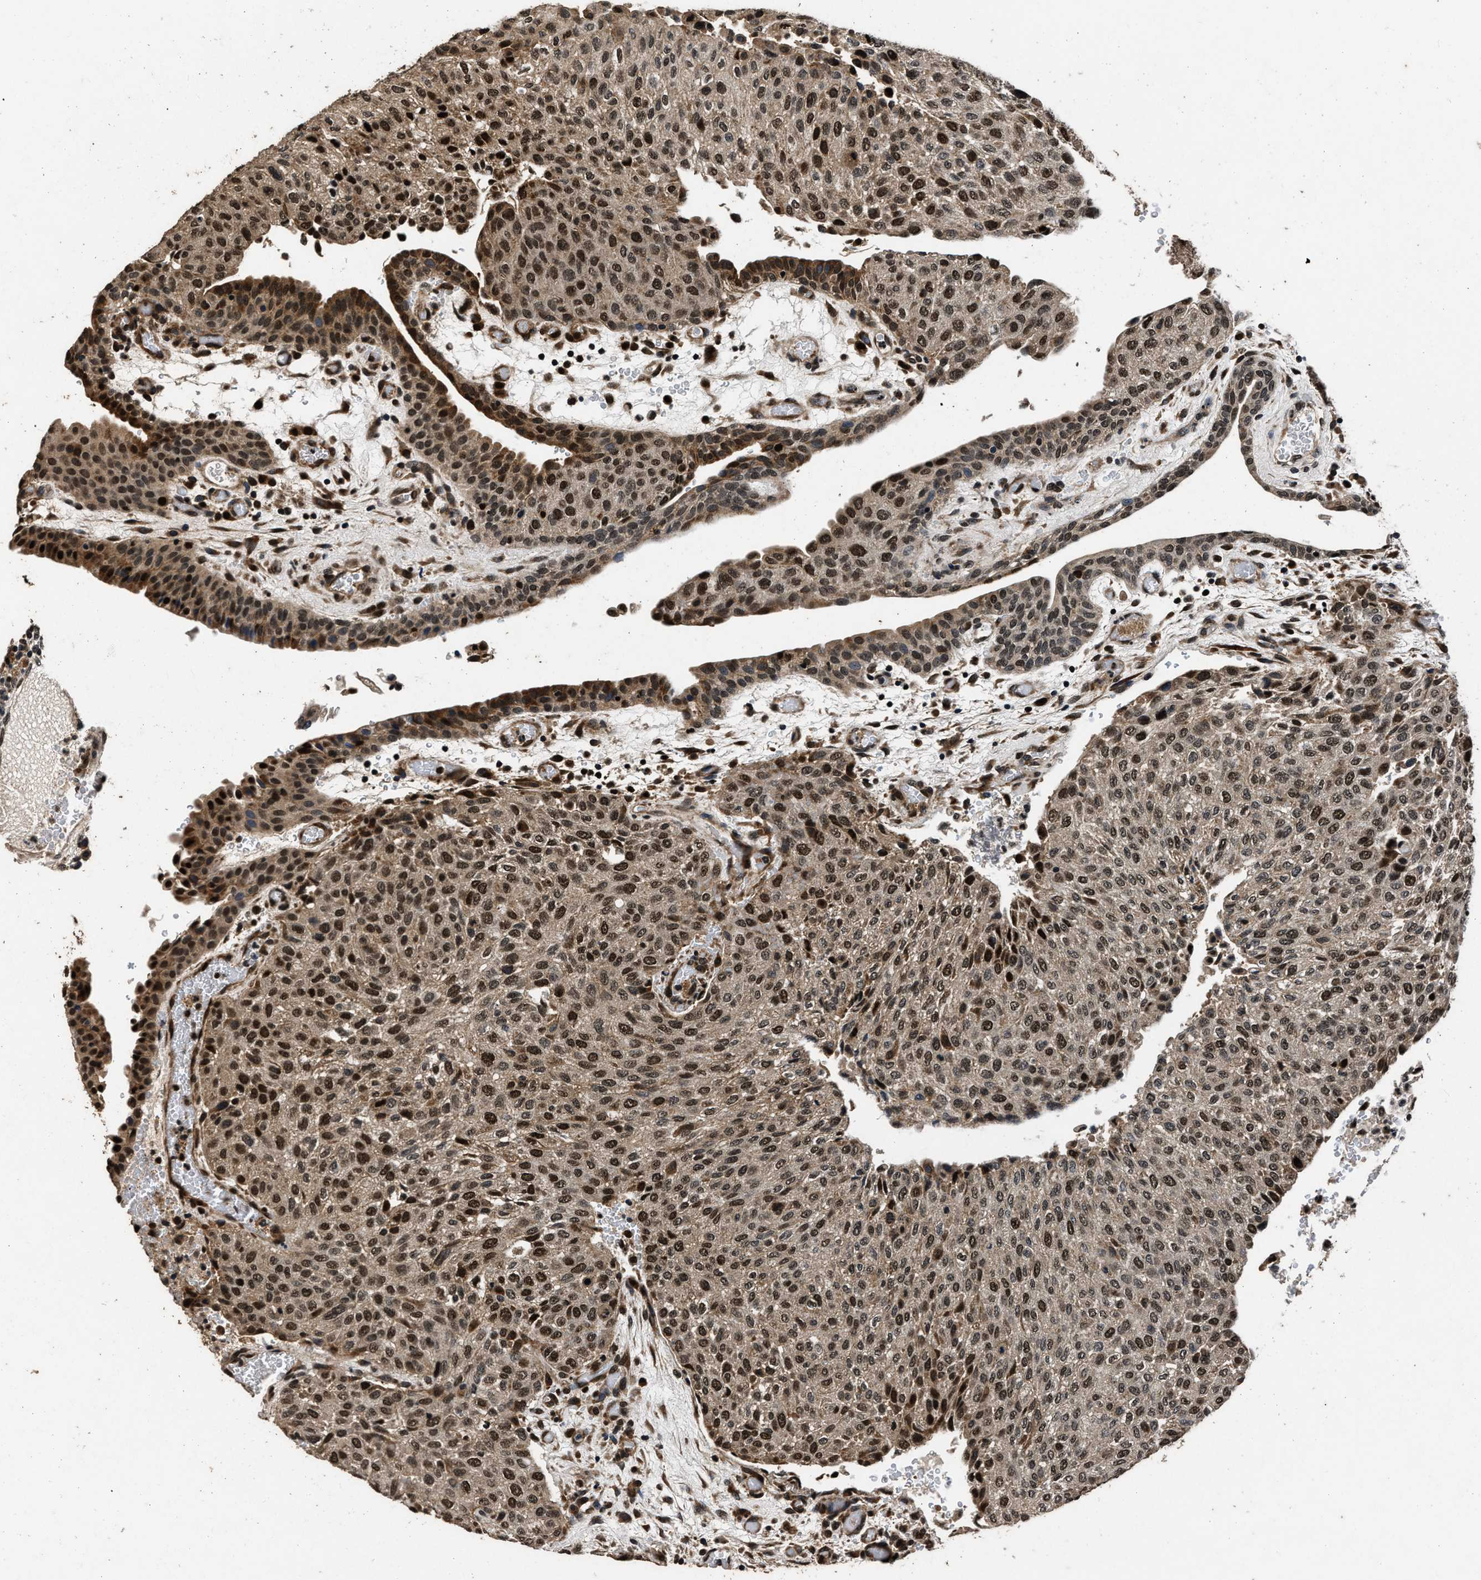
{"staining": {"intensity": "strong", "quantity": "25%-75%", "location": "nuclear"}, "tissue": "urothelial cancer", "cell_type": "Tumor cells", "image_type": "cancer", "snomed": [{"axis": "morphology", "description": "Urothelial carcinoma, Low grade"}, {"axis": "morphology", "description": "Urothelial carcinoma, High grade"}, {"axis": "topography", "description": "Urinary bladder"}], "caption": "IHC photomicrograph of neoplastic tissue: human high-grade urothelial carcinoma stained using IHC displays high levels of strong protein expression localized specifically in the nuclear of tumor cells, appearing as a nuclear brown color.", "gene": "CSTF1", "patient": {"sex": "male", "age": 35}}